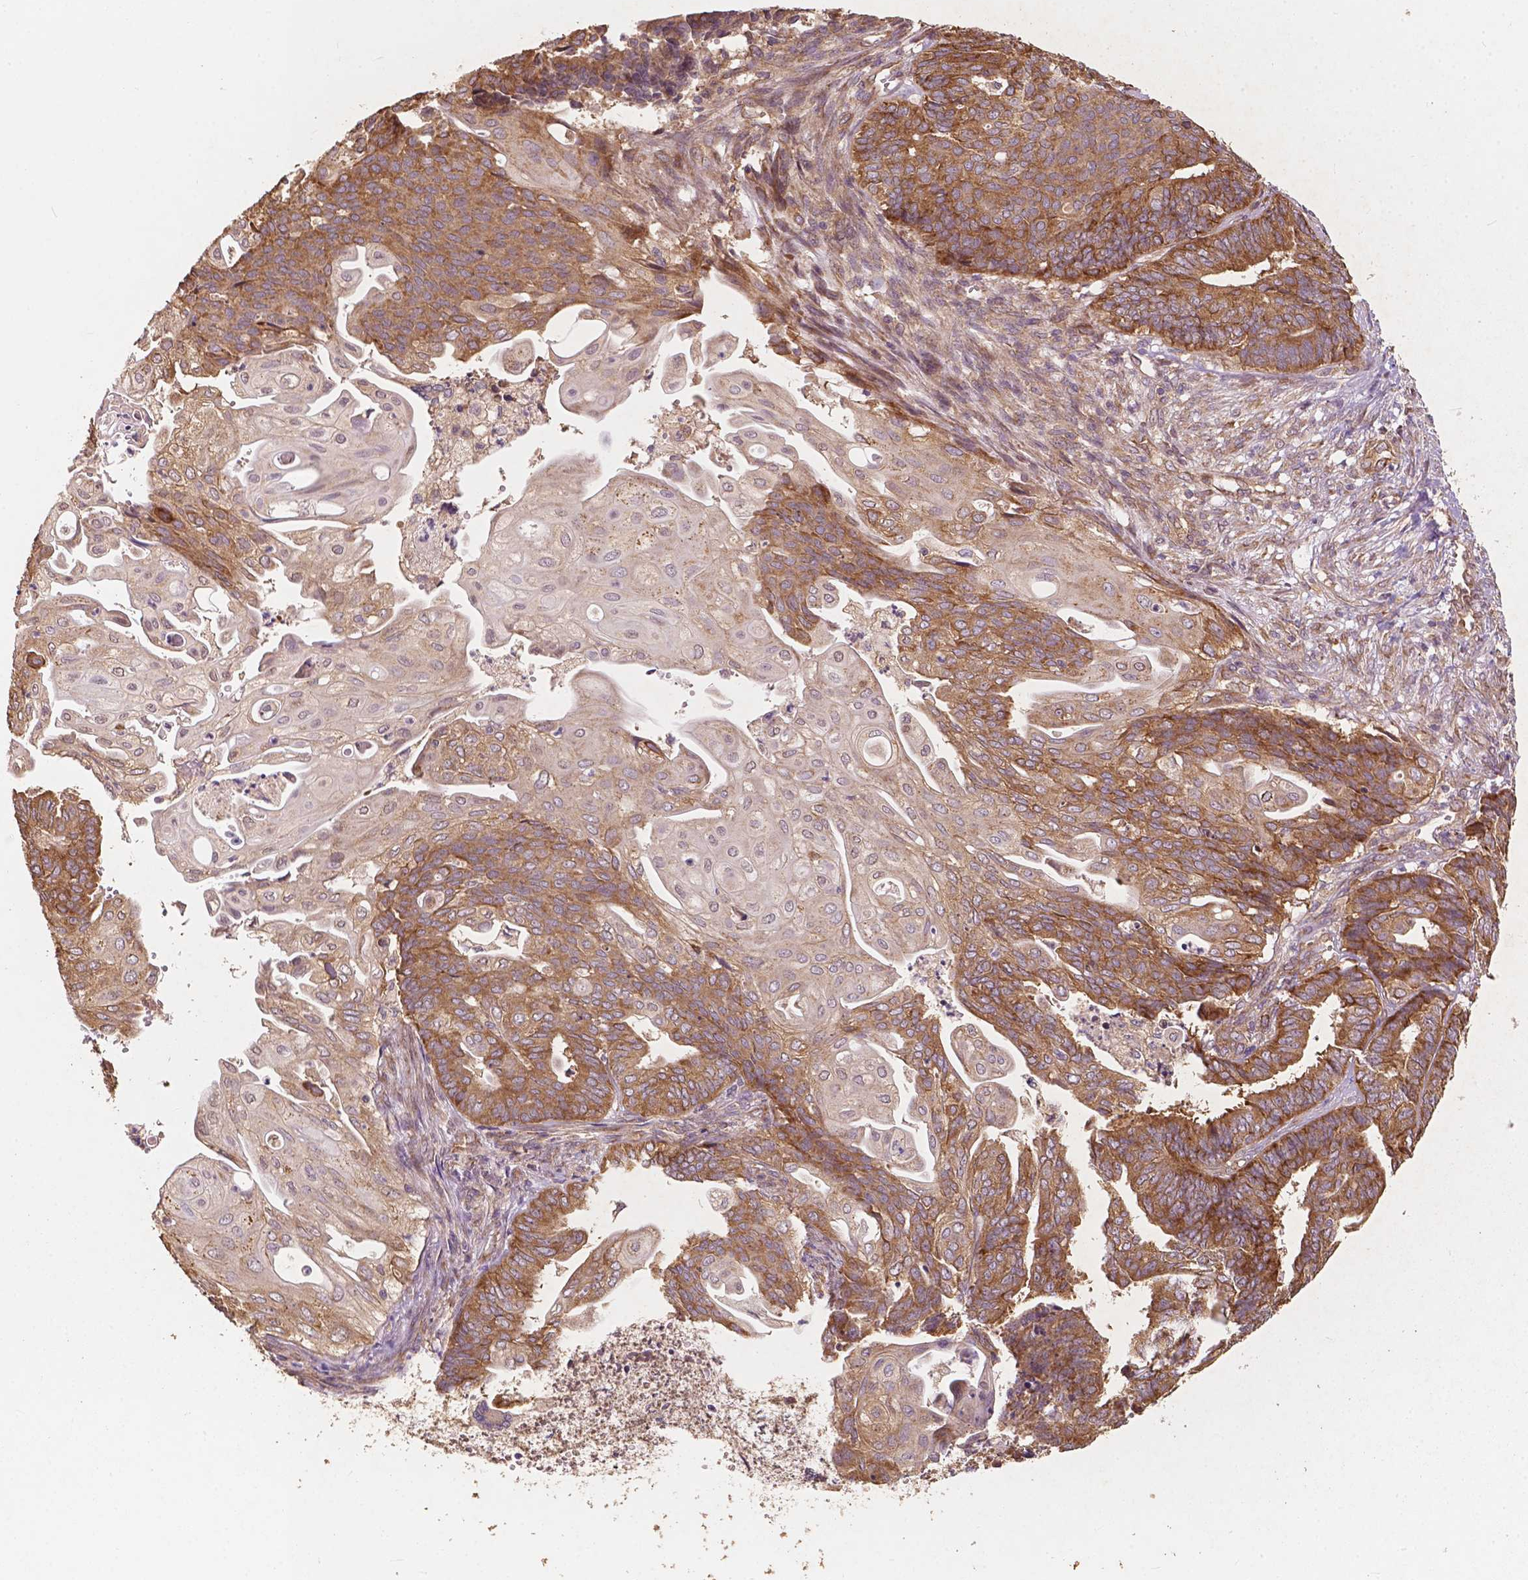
{"staining": {"intensity": "moderate", "quantity": "25%-75%", "location": "cytoplasmic/membranous"}, "tissue": "endometrial cancer", "cell_type": "Tumor cells", "image_type": "cancer", "snomed": [{"axis": "morphology", "description": "Adenocarcinoma, NOS"}, {"axis": "topography", "description": "Endometrium"}], "caption": "Immunohistochemistry (IHC) staining of endometrial cancer (adenocarcinoma), which exhibits medium levels of moderate cytoplasmic/membranous staining in approximately 25%-75% of tumor cells indicating moderate cytoplasmic/membranous protein positivity. The staining was performed using DAB (3,3'-diaminobenzidine) (brown) for protein detection and nuclei were counterstained in hematoxylin (blue).", "gene": "G3BP1", "patient": {"sex": "female", "age": 73}}